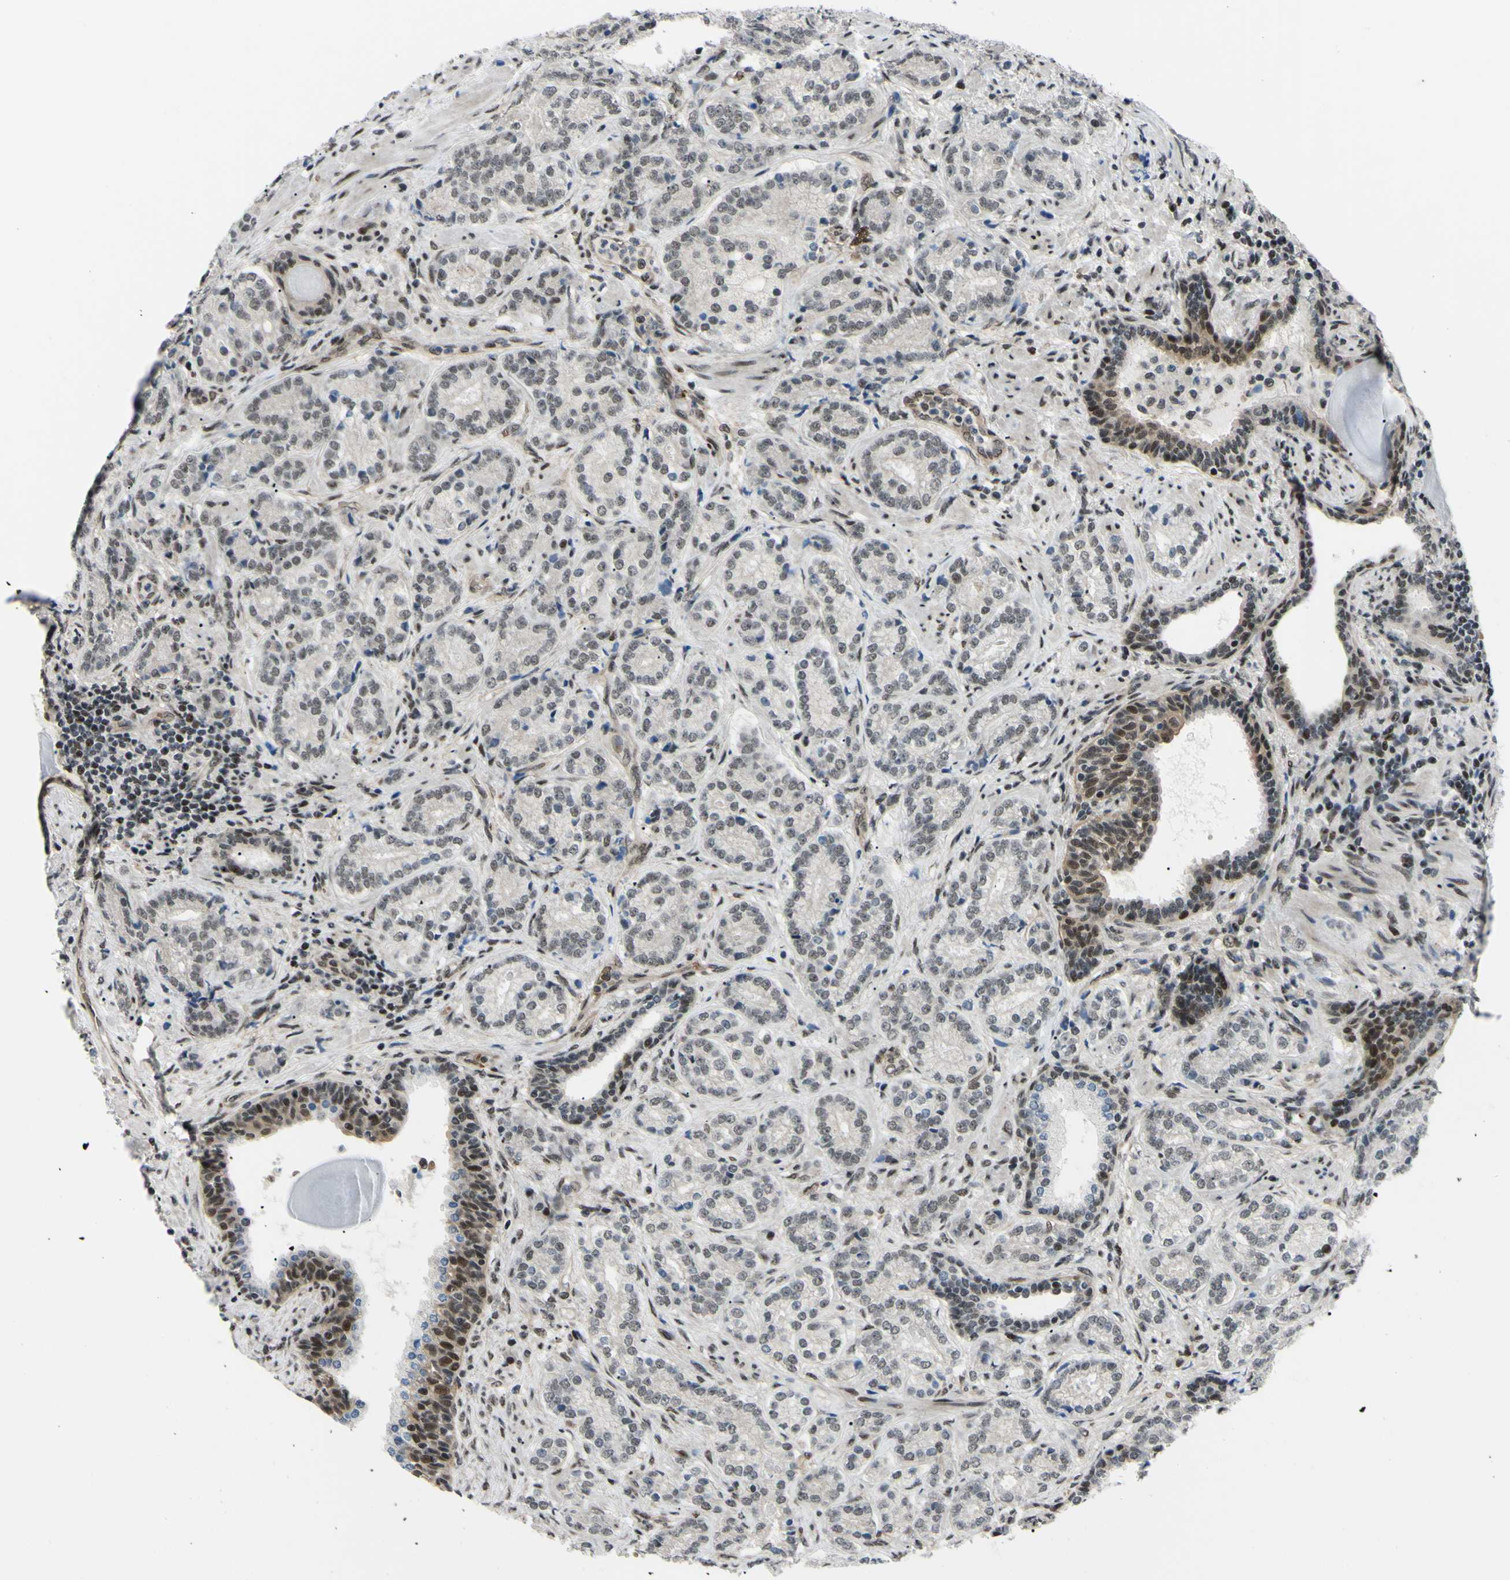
{"staining": {"intensity": "weak", "quantity": ">75%", "location": "nuclear"}, "tissue": "prostate cancer", "cell_type": "Tumor cells", "image_type": "cancer", "snomed": [{"axis": "morphology", "description": "Adenocarcinoma, High grade"}, {"axis": "topography", "description": "Prostate"}], "caption": "Approximately >75% of tumor cells in prostate cancer (adenocarcinoma (high-grade)) exhibit weak nuclear protein expression as visualized by brown immunohistochemical staining.", "gene": "THAP12", "patient": {"sex": "male", "age": 61}}